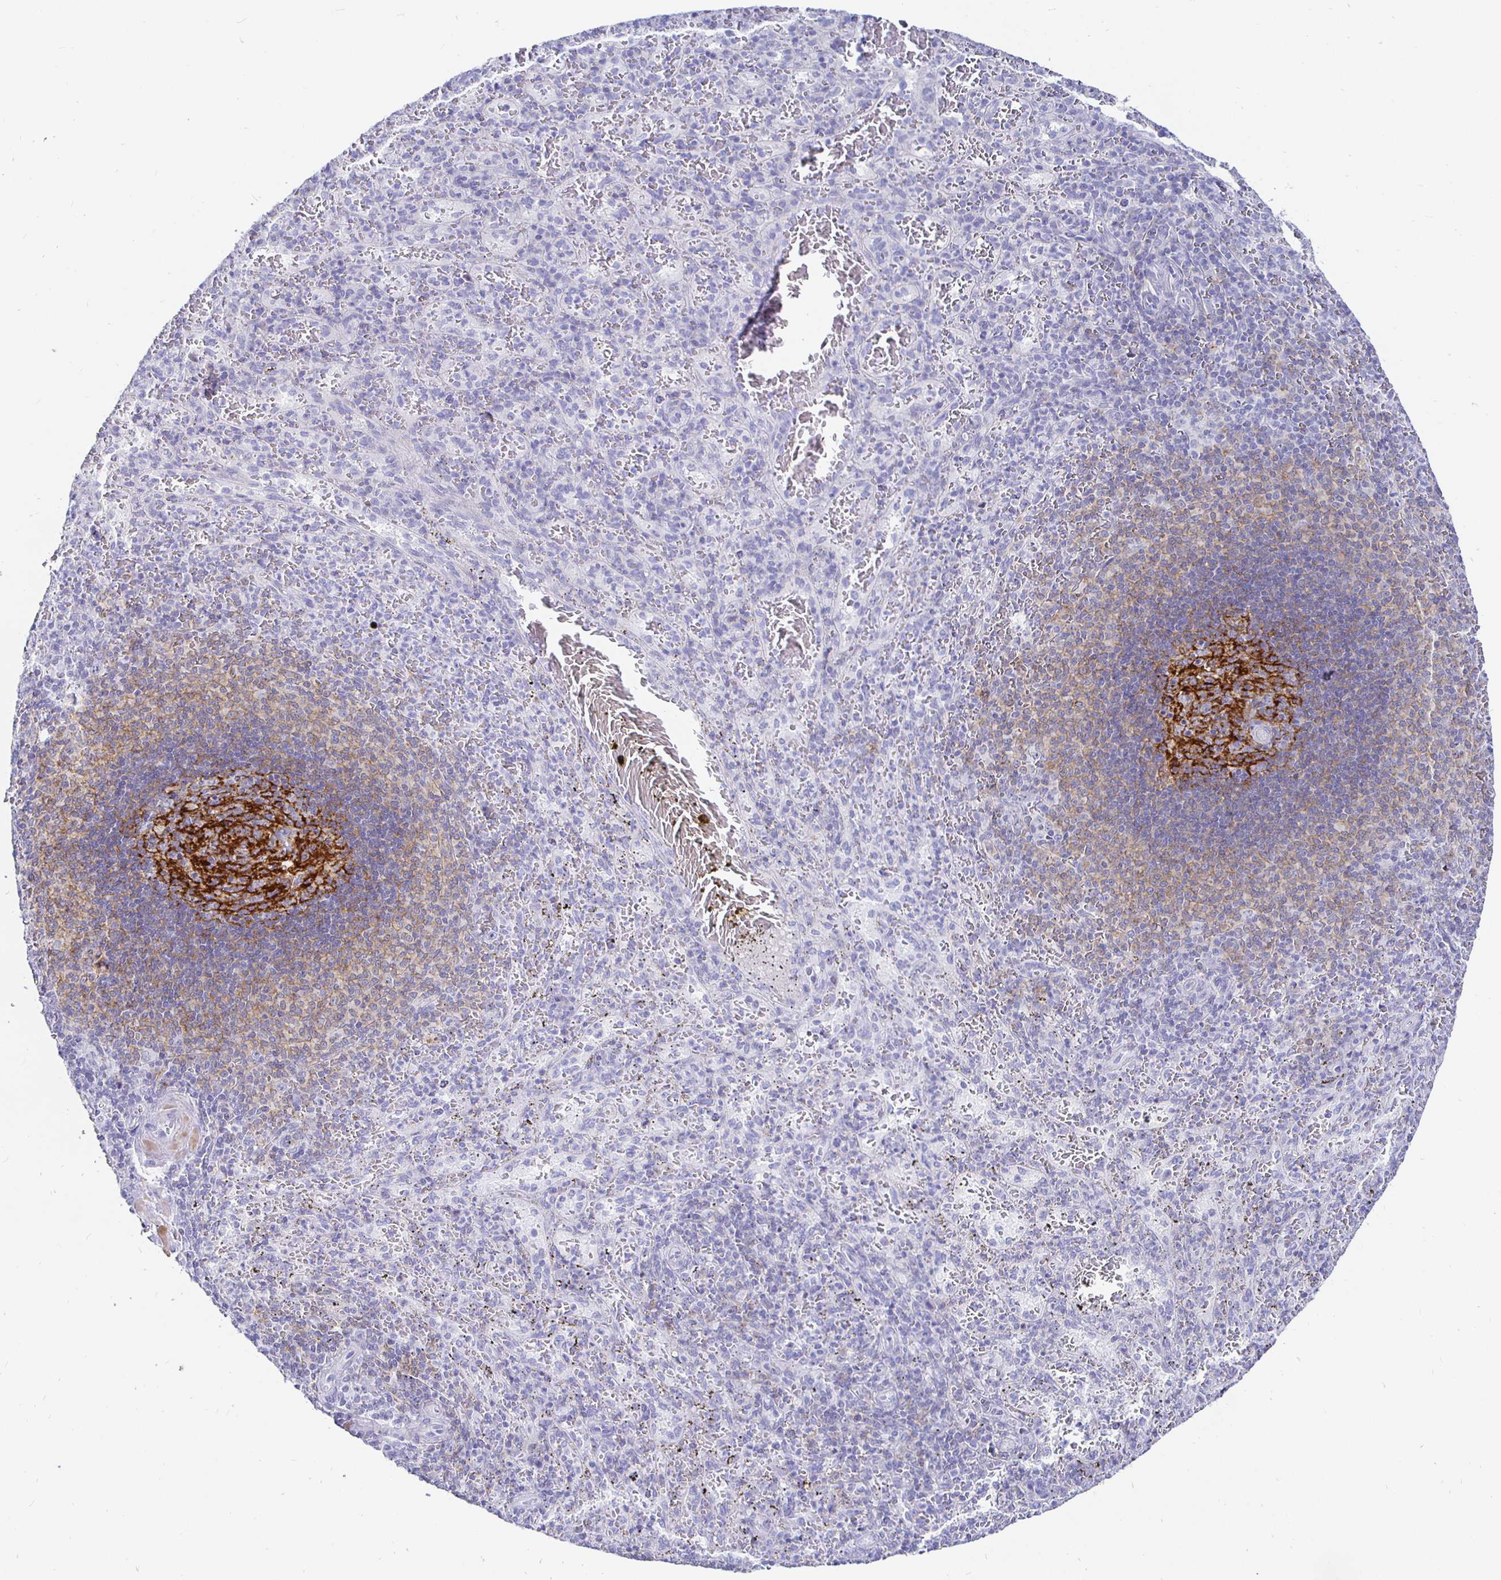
{"staining": {"intensity": "negative", "quantity": "none", "location": "none"}, "tissue": "spleen", "cell_type": "Cells in red pulp", "image_type": "normal", "snomed": [{"axis": "morphology", "description": "Normal tissue, NOS"}, {"axis": "topography", "description": "Spleen"}], "caption": "Human spleen stained for a protein using IHC reveals no staining in cells in red pulp.", "gene": "CR2", "patient": {"sex": "male", "age": 57}}